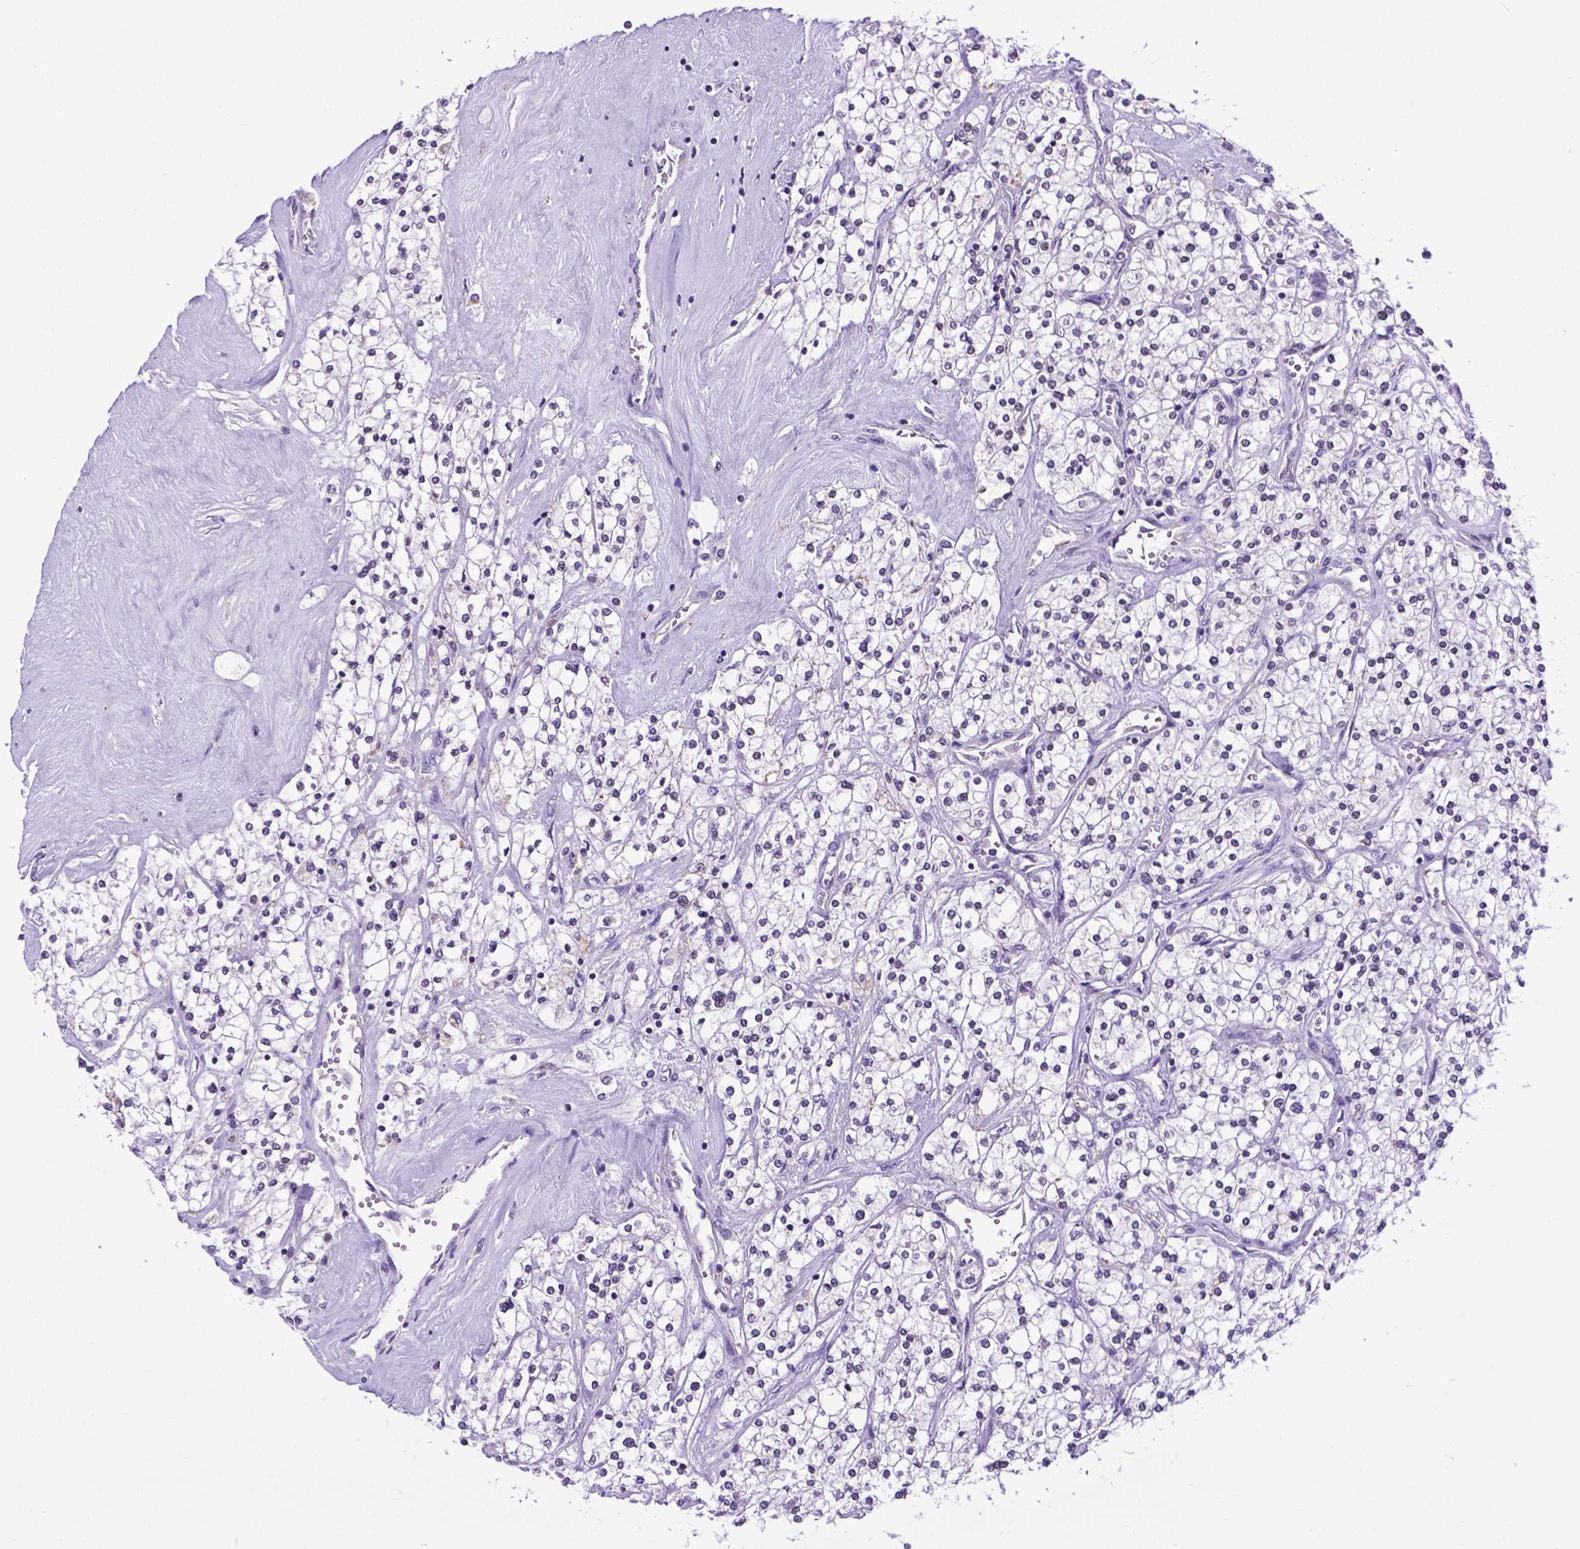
{"staining": {"intensity": "moderate", "quantity": "25%-75%", "location": "nuclear"}, "tissue": "renal cancer", "cell_type": "Tumor cells", "image_type": "cancer", "snomed": [{"axis": "morphology", "description": "Adenocarcinoma, NOS"}, {"axis": "topography", "description": "Kidney"}], "caption": "Tumor cells display moderate nuclear positivity in about 25%-75% of cells in renal cancer (adenocarcinoma).", "gene": "POU3F3", "patient": {"sex": "male", "age": 80}}